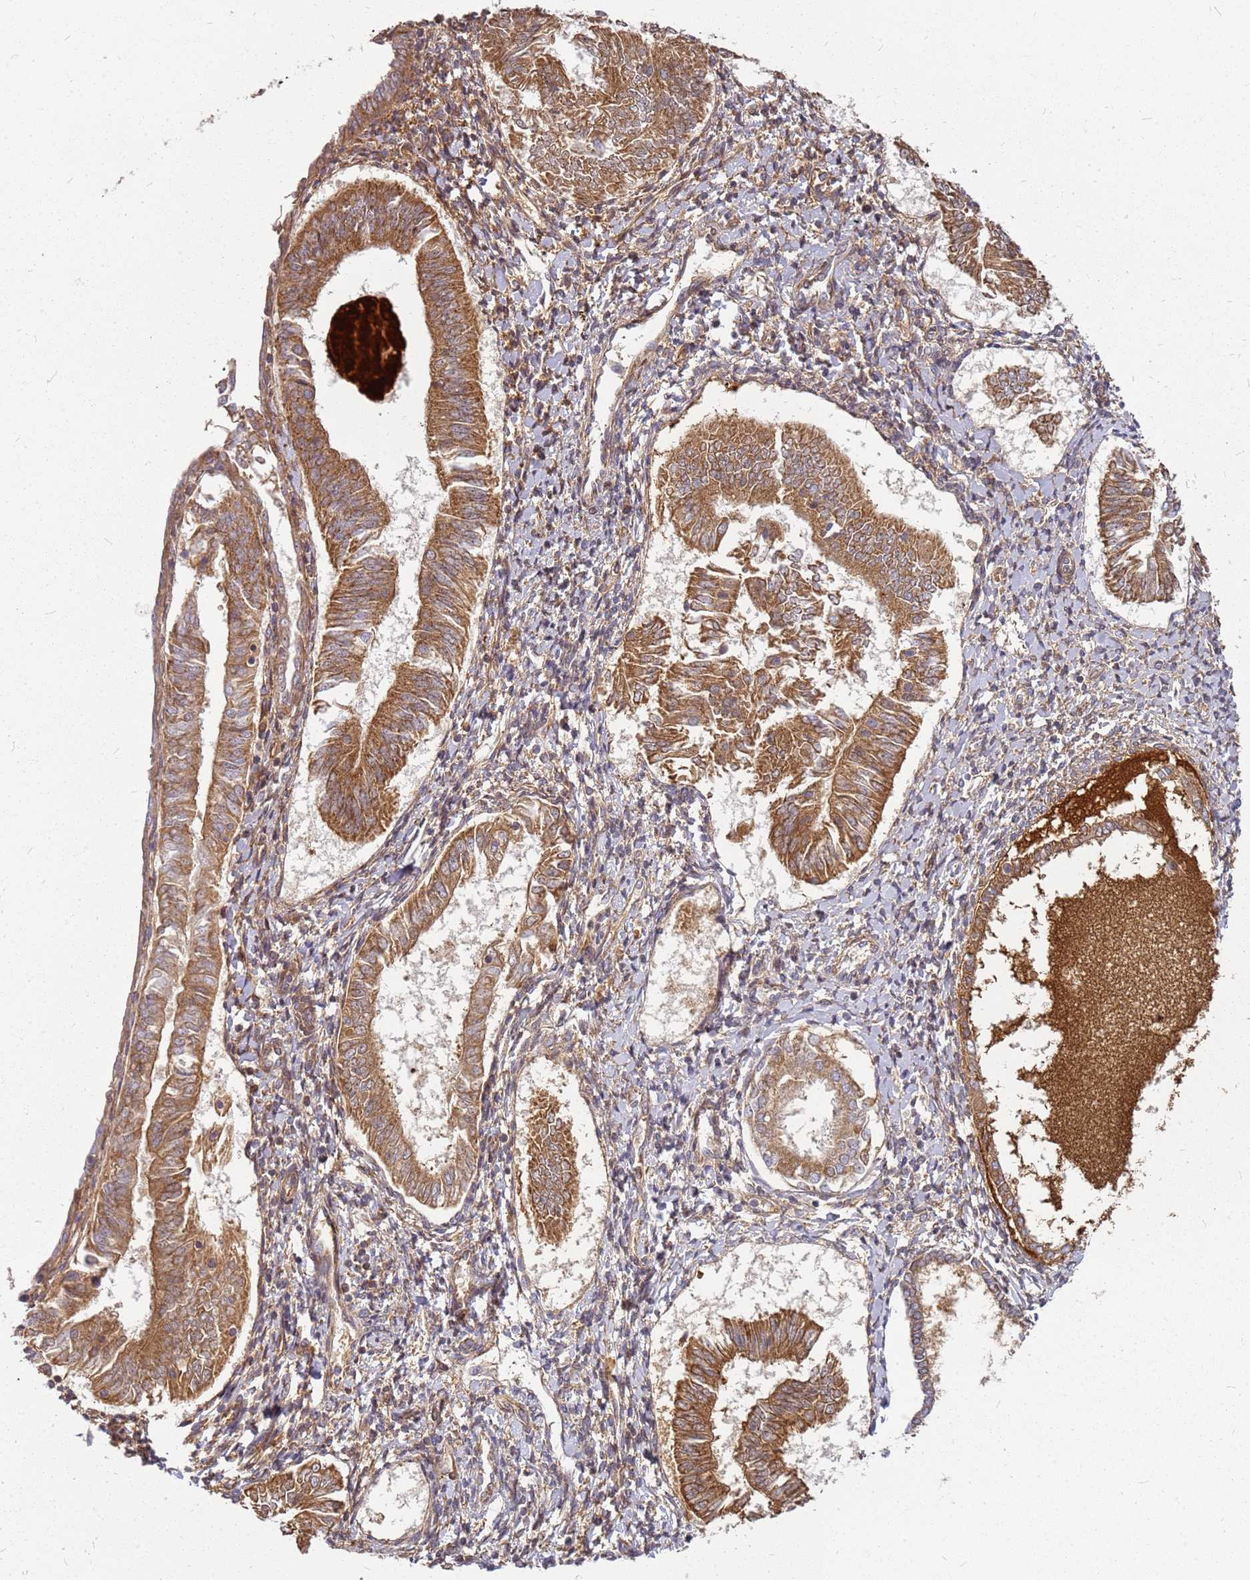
{"staining": {"intensity": "moderate", "quantity": ">75%", "location": "cytoplasmic/membranous"}, "tissue": "endometrial cancer", "cell_type": "Tumor cells", "image_type": "cancer", "snomed": [{"axis": "morphology", "description": "Adenocarcinoma, NOS"}, {"axis": "topography", "description": "Endometrium"}], "caption": "The histopathology image exhibits a brown stain indicating the presence of a protein in the cytoplasmic/membranous of tumor cells in endometrial cancer (adenocarcinoma).", "gene": "CCDC159", "patient": {"sex": "female", "age": 58}}